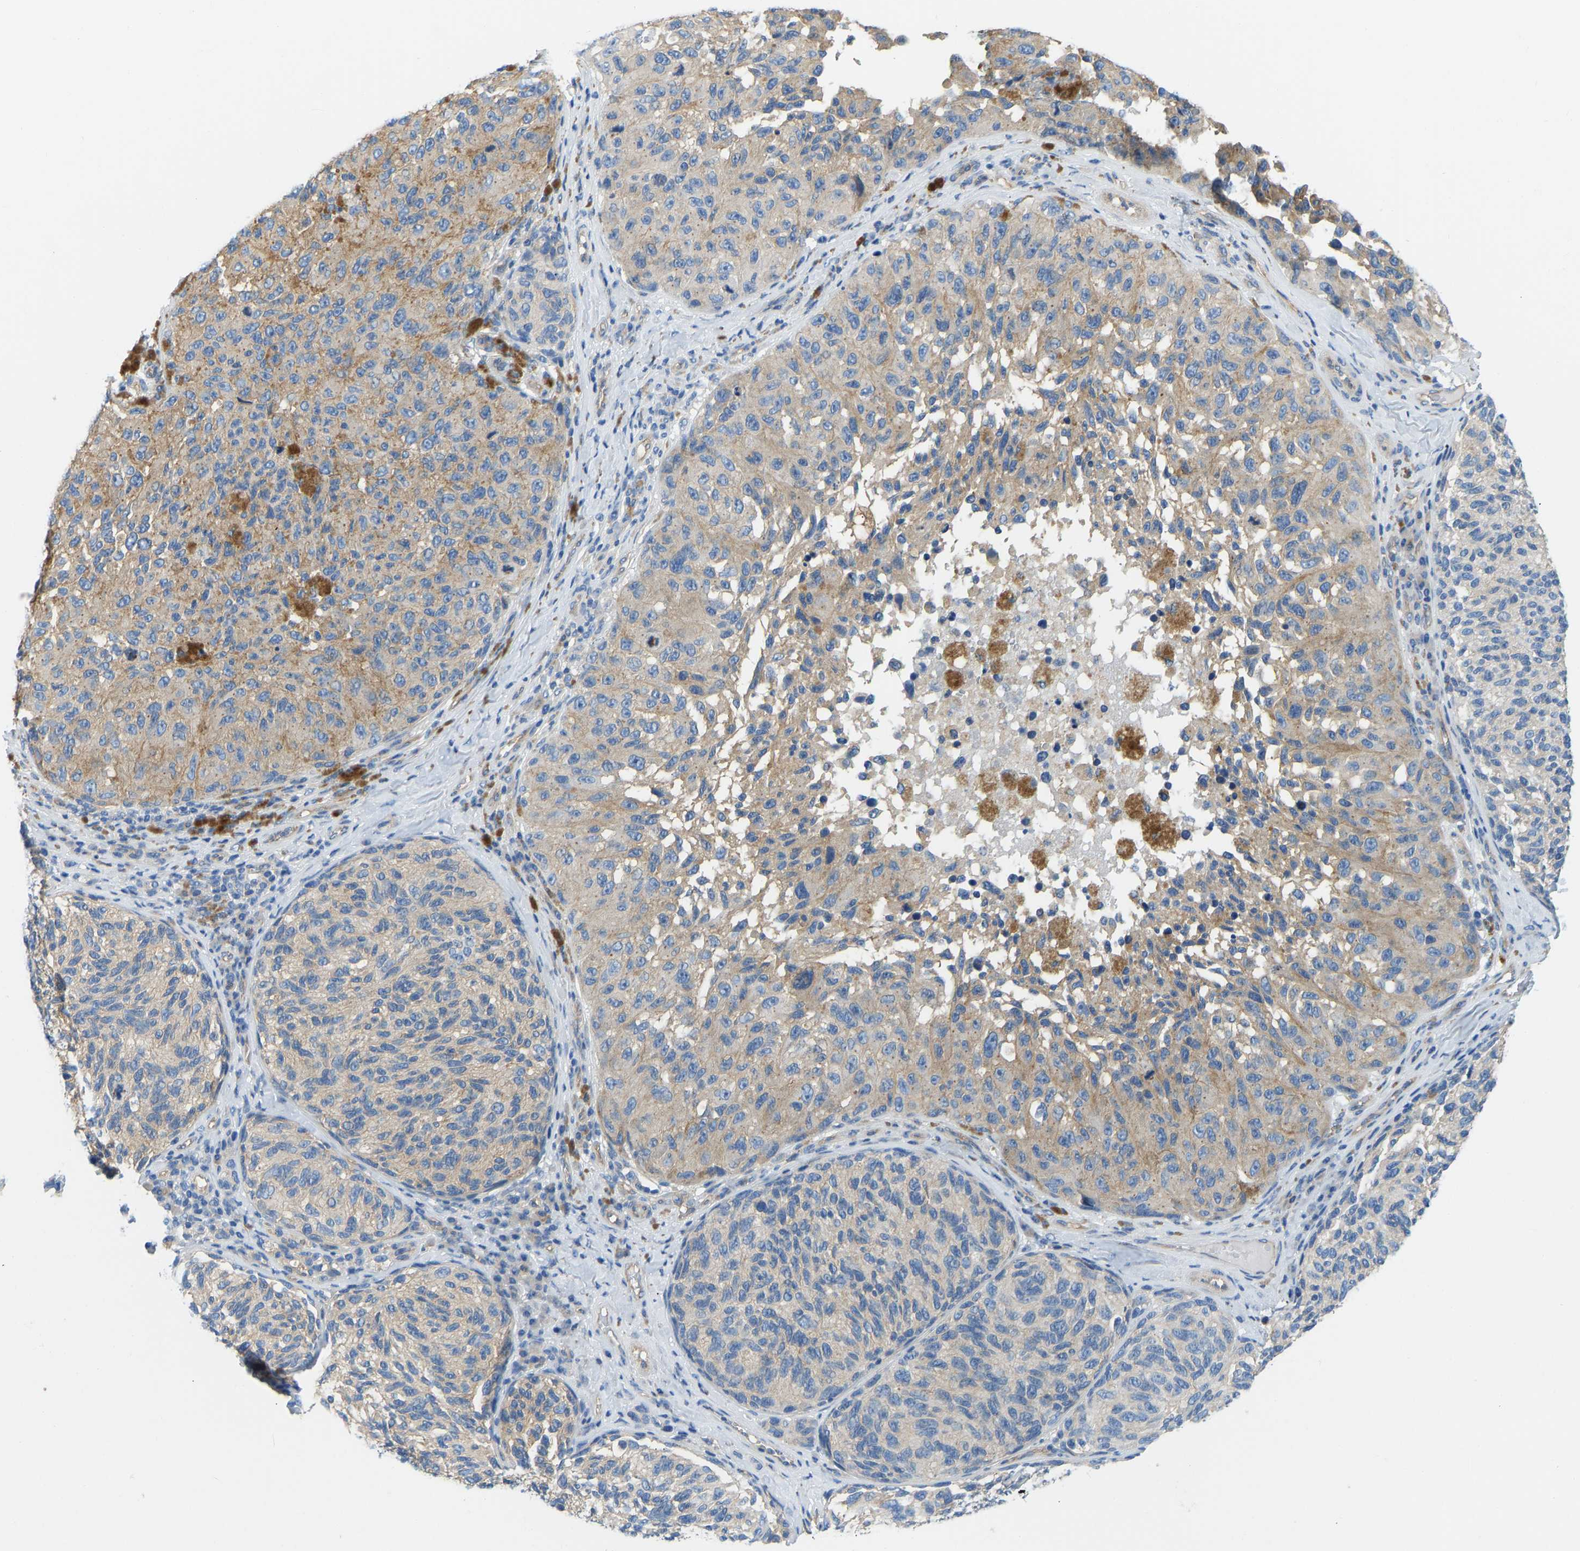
{"staining": {"intensity": "weak", "quantity": "25%-75%", "location": "cytoplasmic/membranous"}, "tissue": "melanoma", "cell_type": "Tumor cells", "image_type": "cancer", "snomed": [{"axis": "morphology", "description": "Malignant melanoma, NOS"}, {"axis": "topography", "description": "Skin"}], "caption": "The micrograph demonstrates staining of melanoma, revealing weak cytoplasmic/membranous protein staining (brown color) within tumor cells. (DAB (3,3'-diaminobenzidine) = brown stain, brightfield microscopy at high magnification).", "gene": "CHAD", "patient": {"sex": "female", "age": 73}}